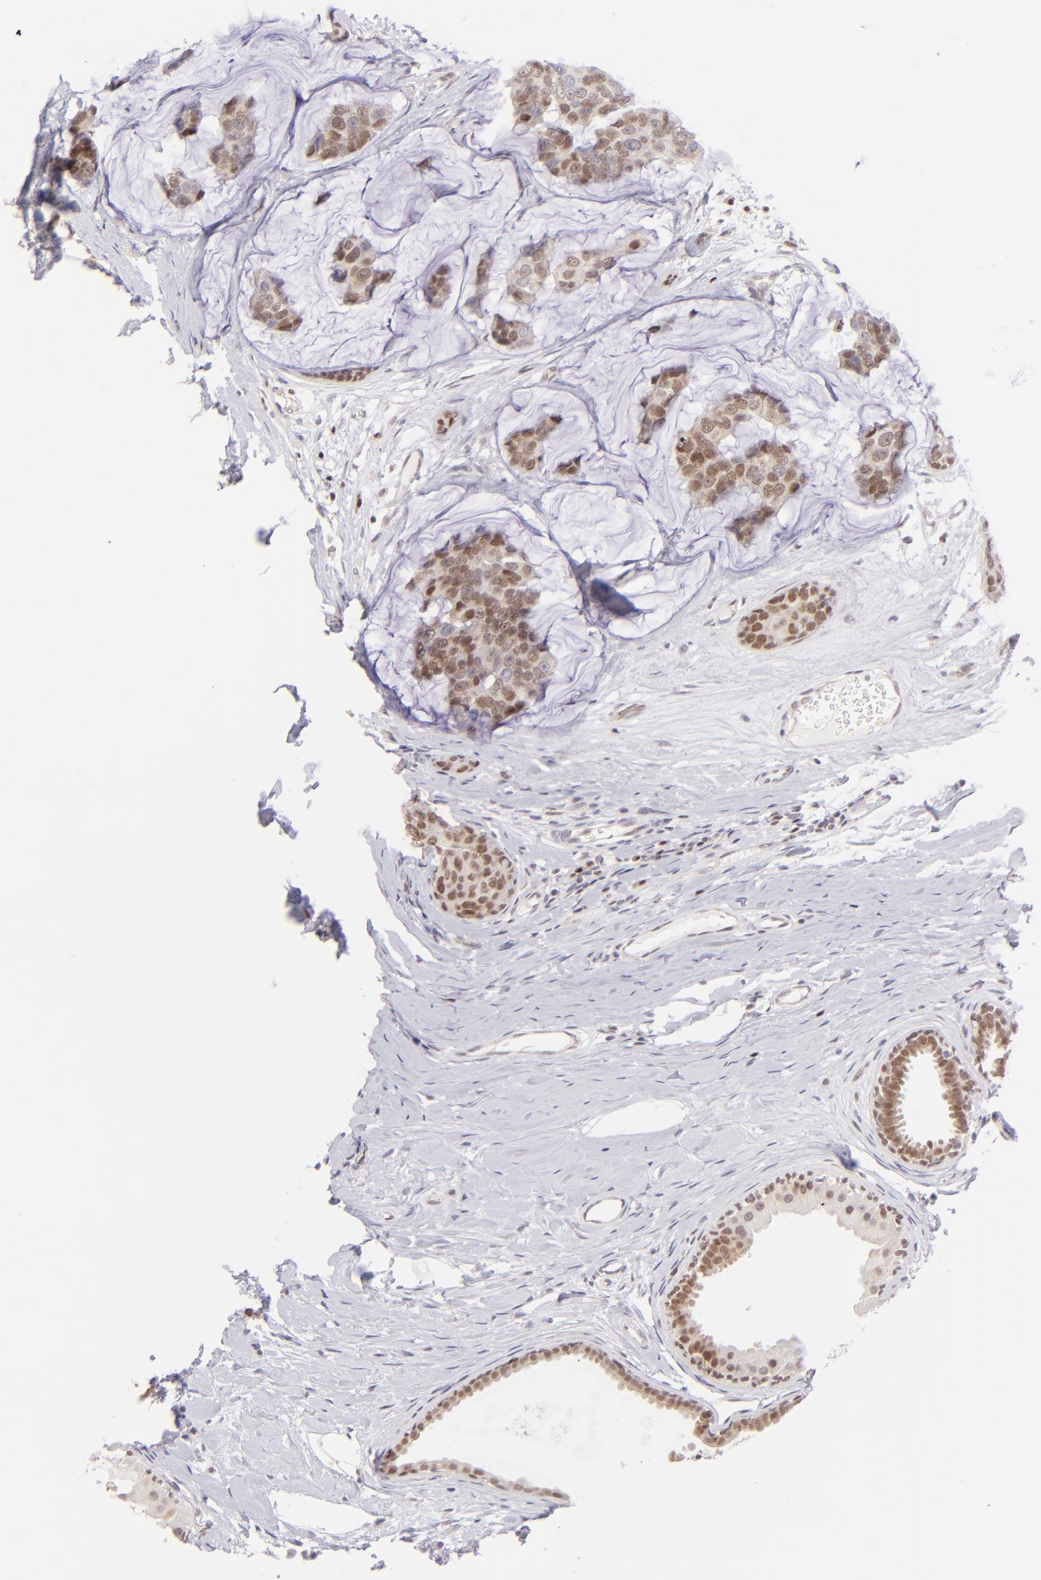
{"staining": {"intensity": "moderate", "quantity": "25%-75%", "location": "cytoplasmic/membranous,nuclear"}, "tissue": "breast cancer", "cell_type": "Tumor cells", "image_type": "cancer", "snomed": [{"axis": "morphology", "description": "Normal tissue, NOS"}, {"axis": "morphology", "description": "Duct carcinoma"}, {"axis": "topography", "description": "Breast"}], "caption": "The histopathology image demonstrates immunohistochemical staining of breast cancer (invasive ductal carcinoma). There is moderate cytoplasmic/membranous and nuclear expression is seen in approximately 25%-75% of tumor cells.", "gene": "POU2F1", "patient": {"sex": "female", "age": 50}}